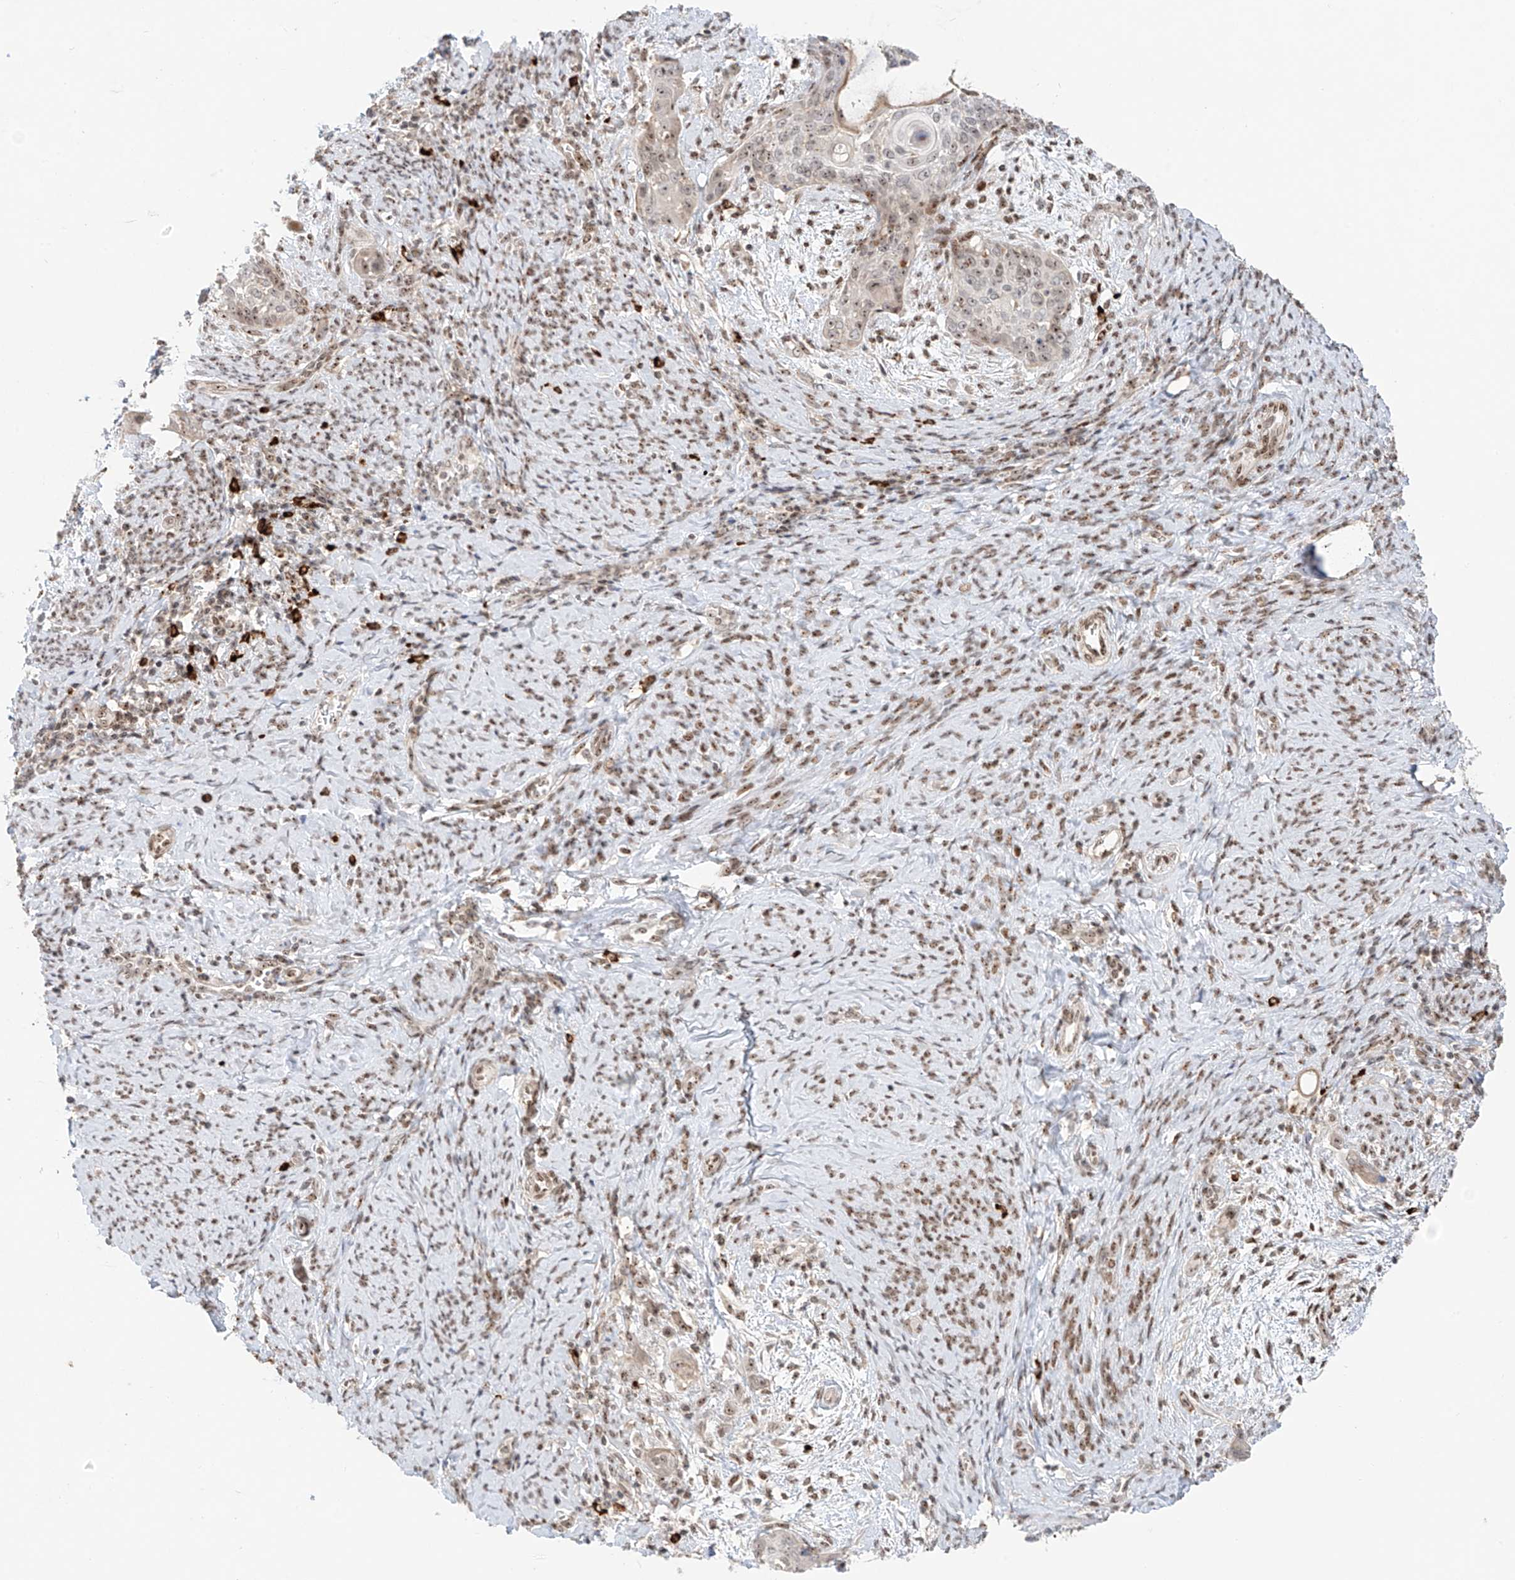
{"staining": {"intensity": "moderate", "quantity": "25%-75%", "location": "nuclear"}, "tissue": "cervical cancer", "cell_type": "Tumor cells", "image_type": "cancer", "snomed": [{"axis": "morphology", "description": "Squamous cell carcinoma, NOS"}, {"axis": "topography", "description": "Cervix"}], "caption": "Approximately 25%-75% of tumor cells in human cervical cancer (squamous cell carcinoma) demonstrate moderate nuclear protein staining as visualized by brown immunohistochemical staining.", "gene": "ZNF512", "patient": {"sex": "female", "age": 33}}